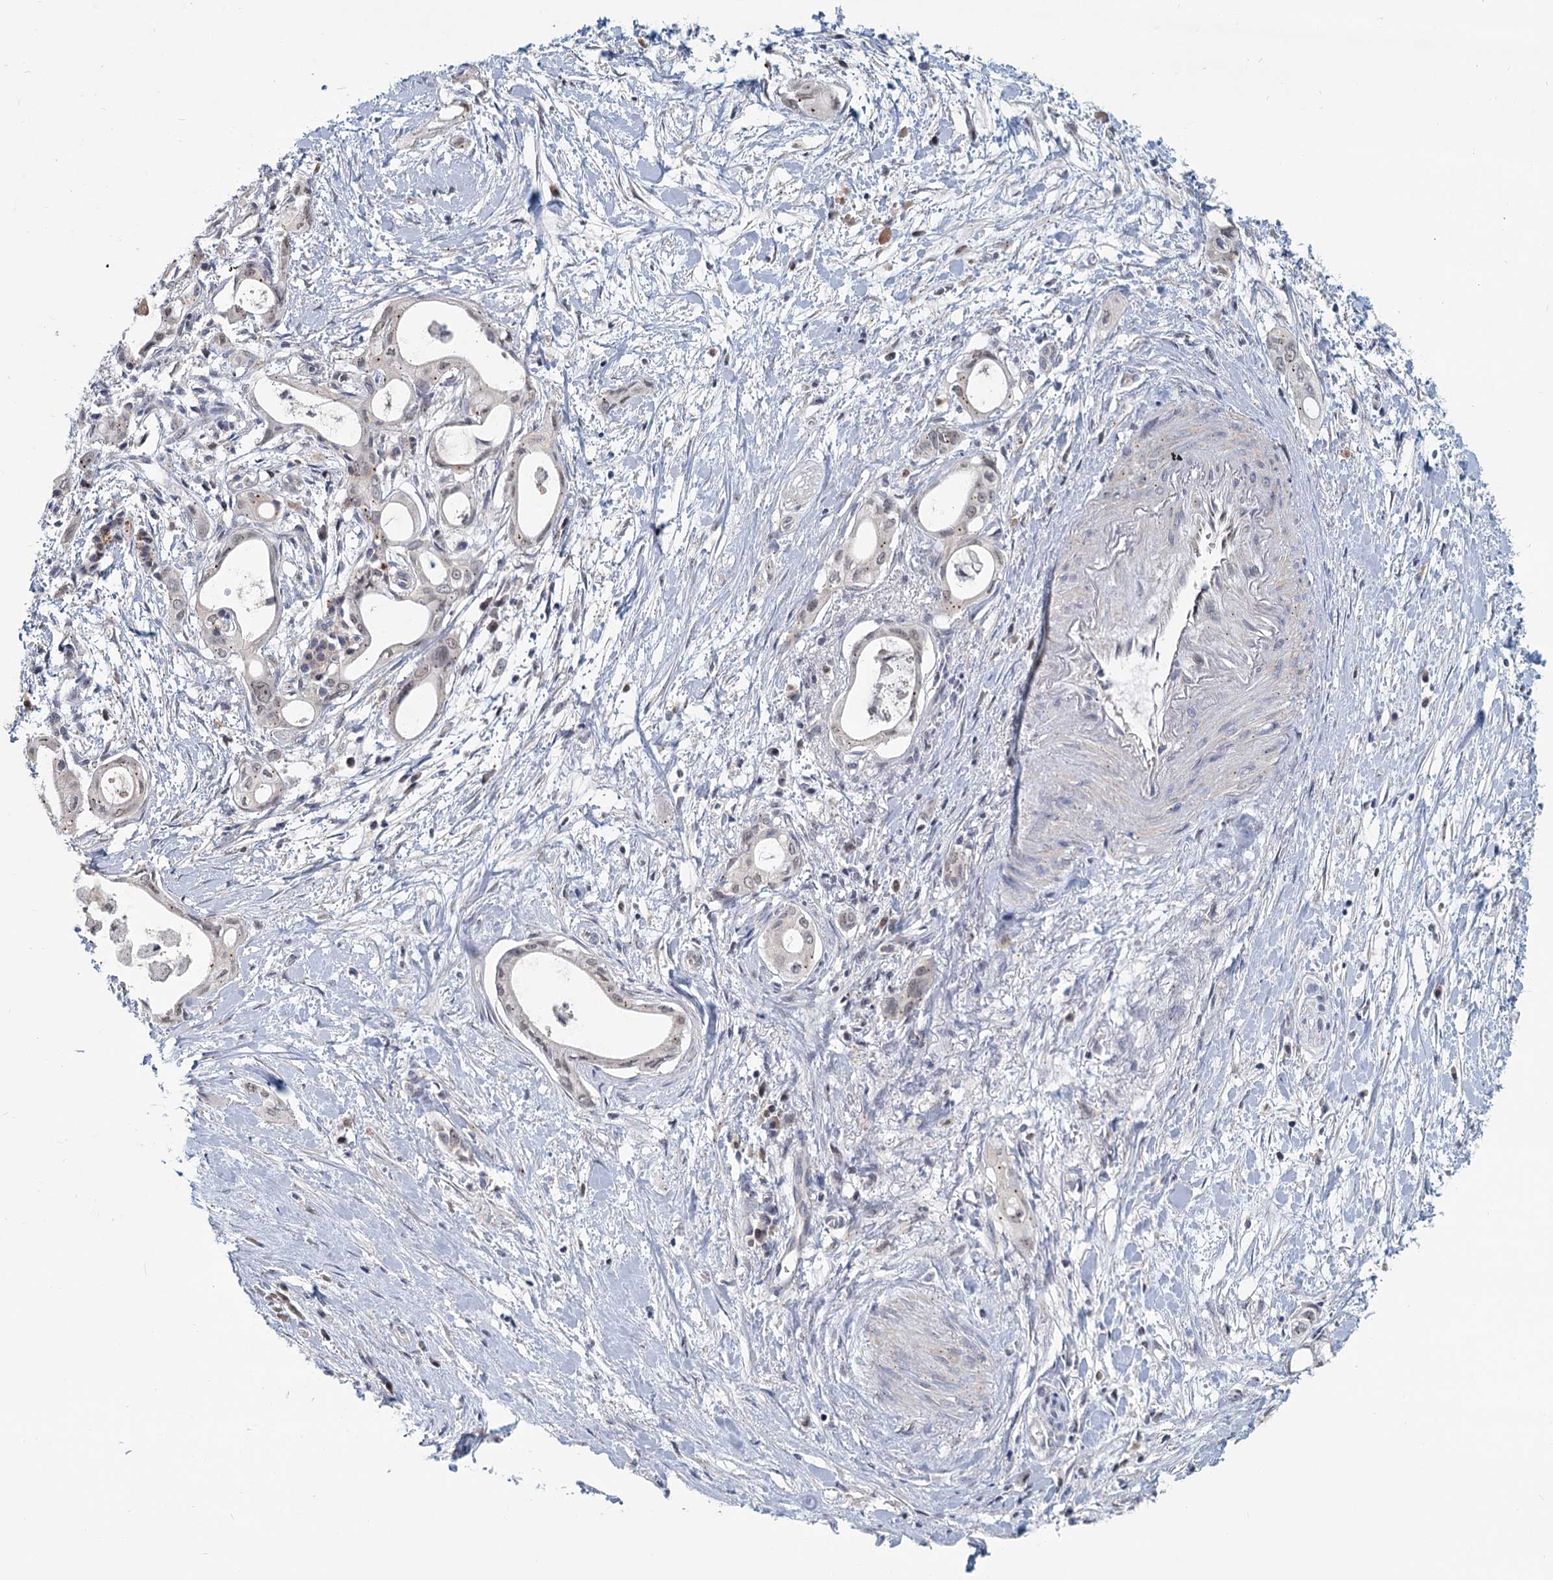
{"staining": {"intensity": "negative", "quantity": "none", "location": "none"}, "tissue": "pancreatic cancer", "cell_type": "Tumor cells", "image_type": "cancer", "snomed": [{"axis": "morphology", "description": "Adenocarcinoma, NOS"}, {"axis": "topography", "description": "Pancreas"}], "caption": "Immunohistochemistry histopathology image of neoplastic tissue: pancreatic cancer (adenocarcinoma) stained with DAB shows no significant protein expression in tumor cells.", "gene": "STAP1", "patient": {"sex": "male", "age": 72}}